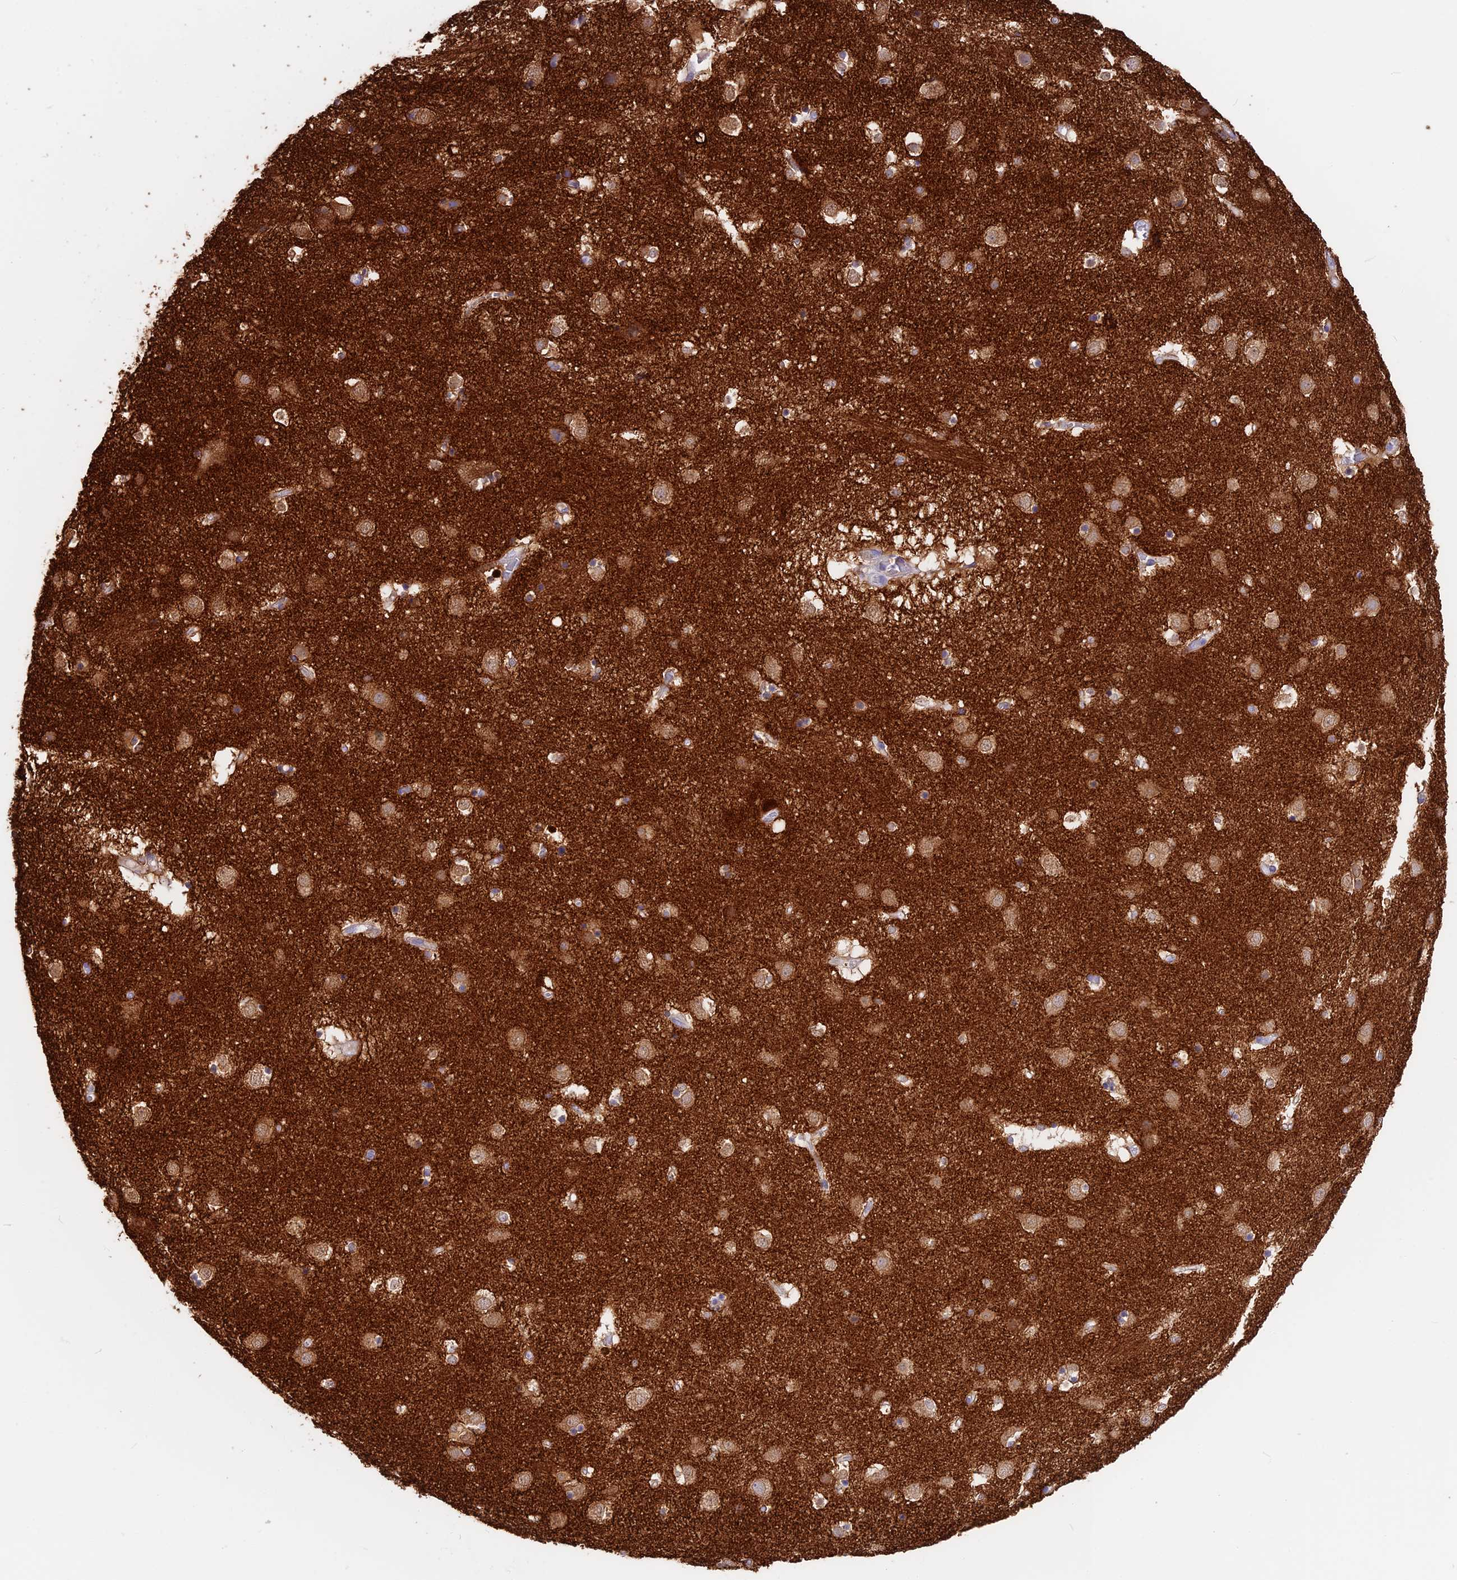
{"staining": {"intensity": "negative", "quantity": "none", "location": "none"}, "tissue": "caudate", "cell_type": "Glial cells", "image_type": "normal", "snomed": [{"axis": "morphology", "description": "Normal tissue, NOS"}, {"axis": "topography", "description": "Lateral ventricle wall"}], "caption": "The micrograph exhibits no significant staining in glial cells of caudate.", "gene": "SNAP91", "patient": {"sex": "male", "age": 70}}